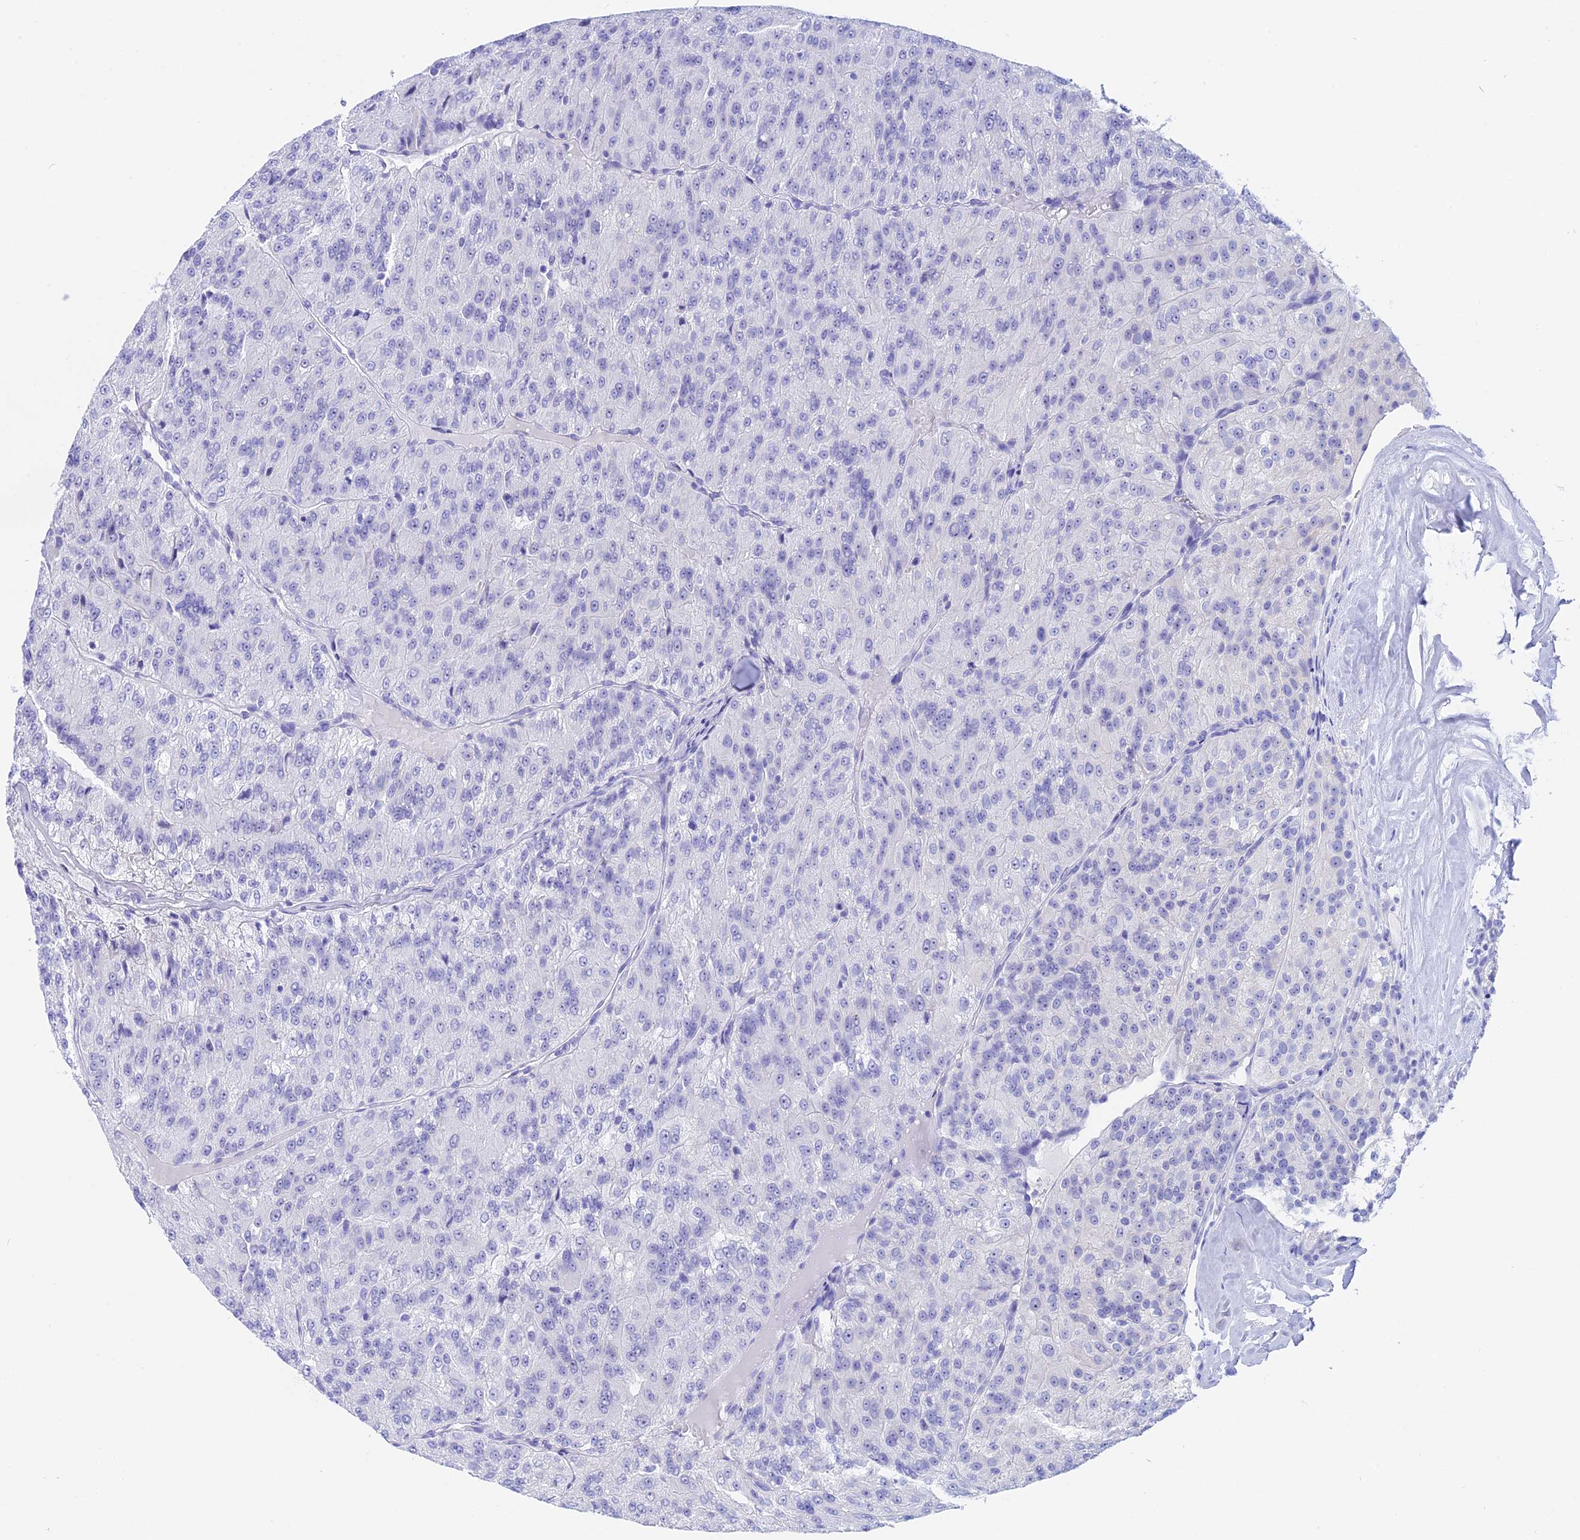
{"staining": {"intensity": "negative", "quantity": "none", "location": "none"}, "tissue": "renal cancer", "cell_type": "Tumor cells", "image_type": "cancer", "snomed": [{"axis": "morphology", "description": "Adenocarcinoma, NOS"}, {"axis": "topography", "description": "Kidney"}], "caption": "Photomicrograph shows no protein expression in tumor cells of adenocarcinoma (renal) tissue.", "gene": "ISCA1", "patient": {"sex": "female", "age": 63}}